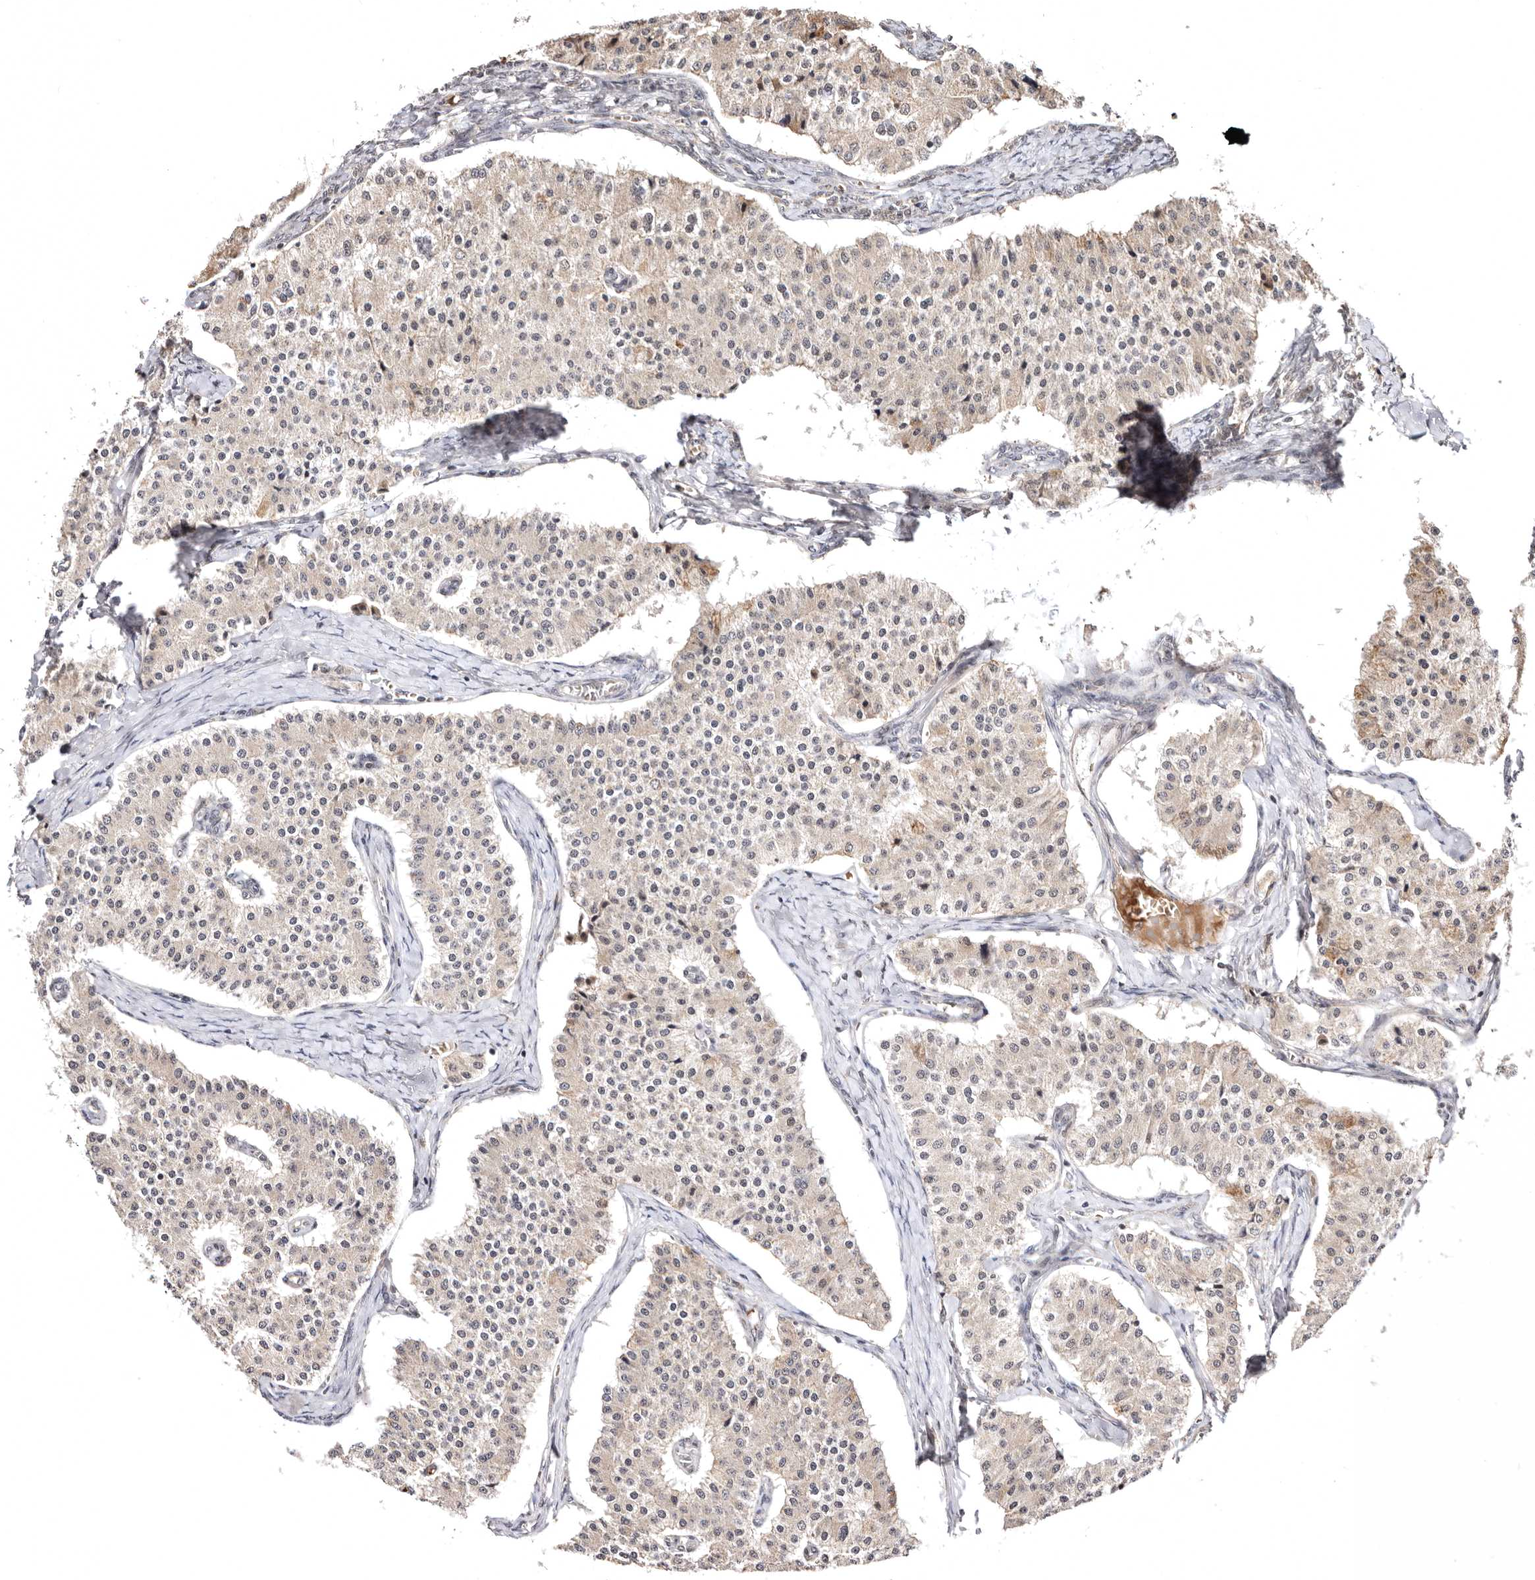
{"staining": {"intensity": "weak", "quantity": "<25%", "location": "cytoplasmic/membranous"}, "tissue": "carcinoid", "cell_type": "Tumor cells", "image_type": "cancer", "snomed": [{"axis": "morphology", "description": "Carcinoid, malignant, NOS"}, {"axis": "topography", "description": "Colon"}], "caption": "Immunohistochemistry image of carcinoid (malignant) stained for a protein (brown), which displays no positivity in tumor cells.", "gene": "MED8", "patient": {"sex": "female", "age": 52}}